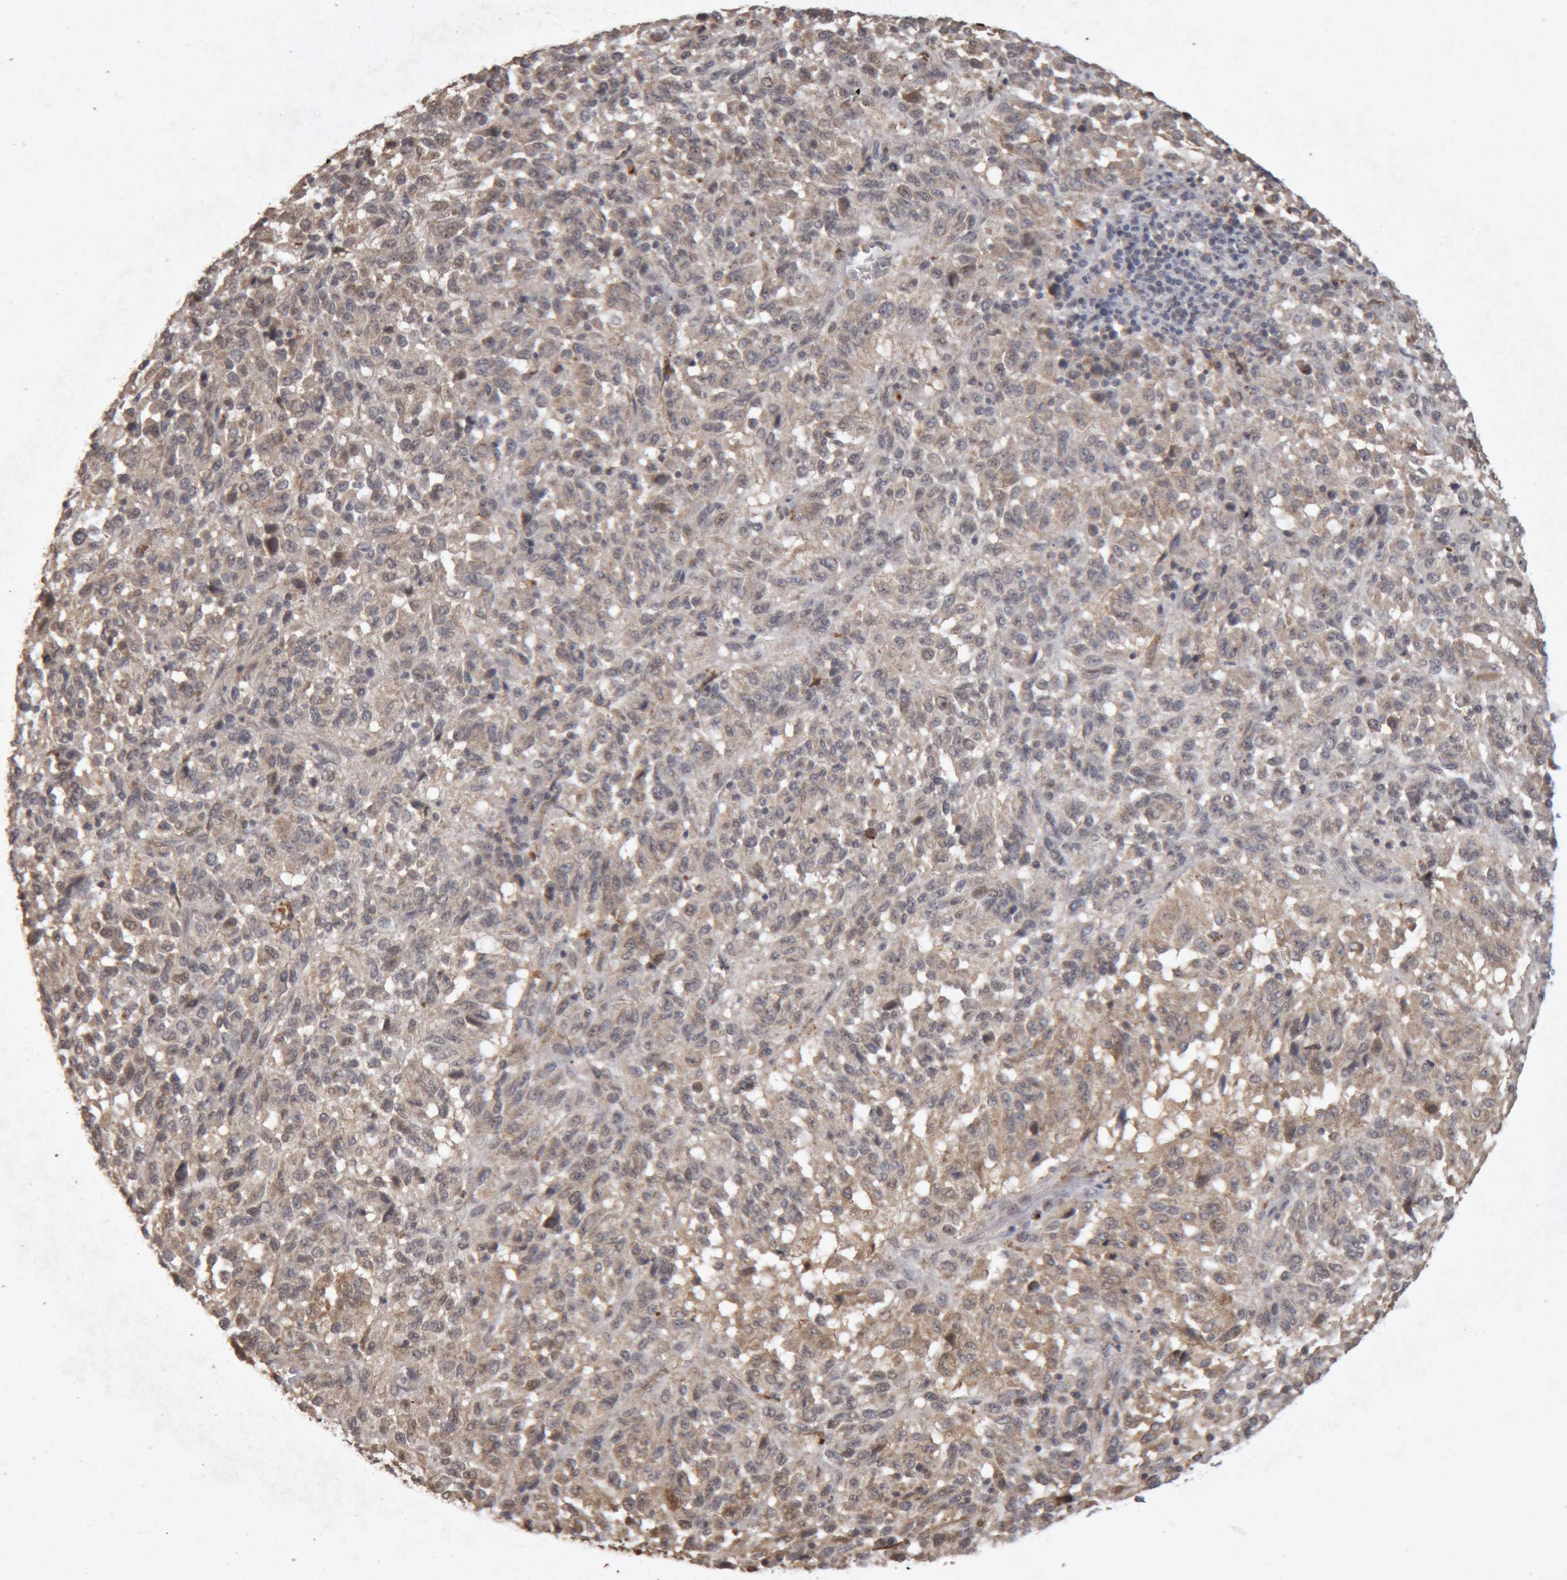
{"staining": {"intensity": "weak", "quantity": "25%-75%", "location": "cytoplasmic/membranous"}, "tissue": "melanoma", "cell_type": "Tumor cells", "image_type": "cancer", "snomed": [{"axis": "morphology", "description": "Malignant melanoma, Metastatic site"}, {"axis": "topography", "description": "Lung"}], "caption": "Immunohistochemical staining of melanoma shows low levels of weak cytoplasmic/membranous expression in about 25%-75% of tumor cells.", "gene": "MEP1A", "patient": {"sex": "male", "age": 64}}